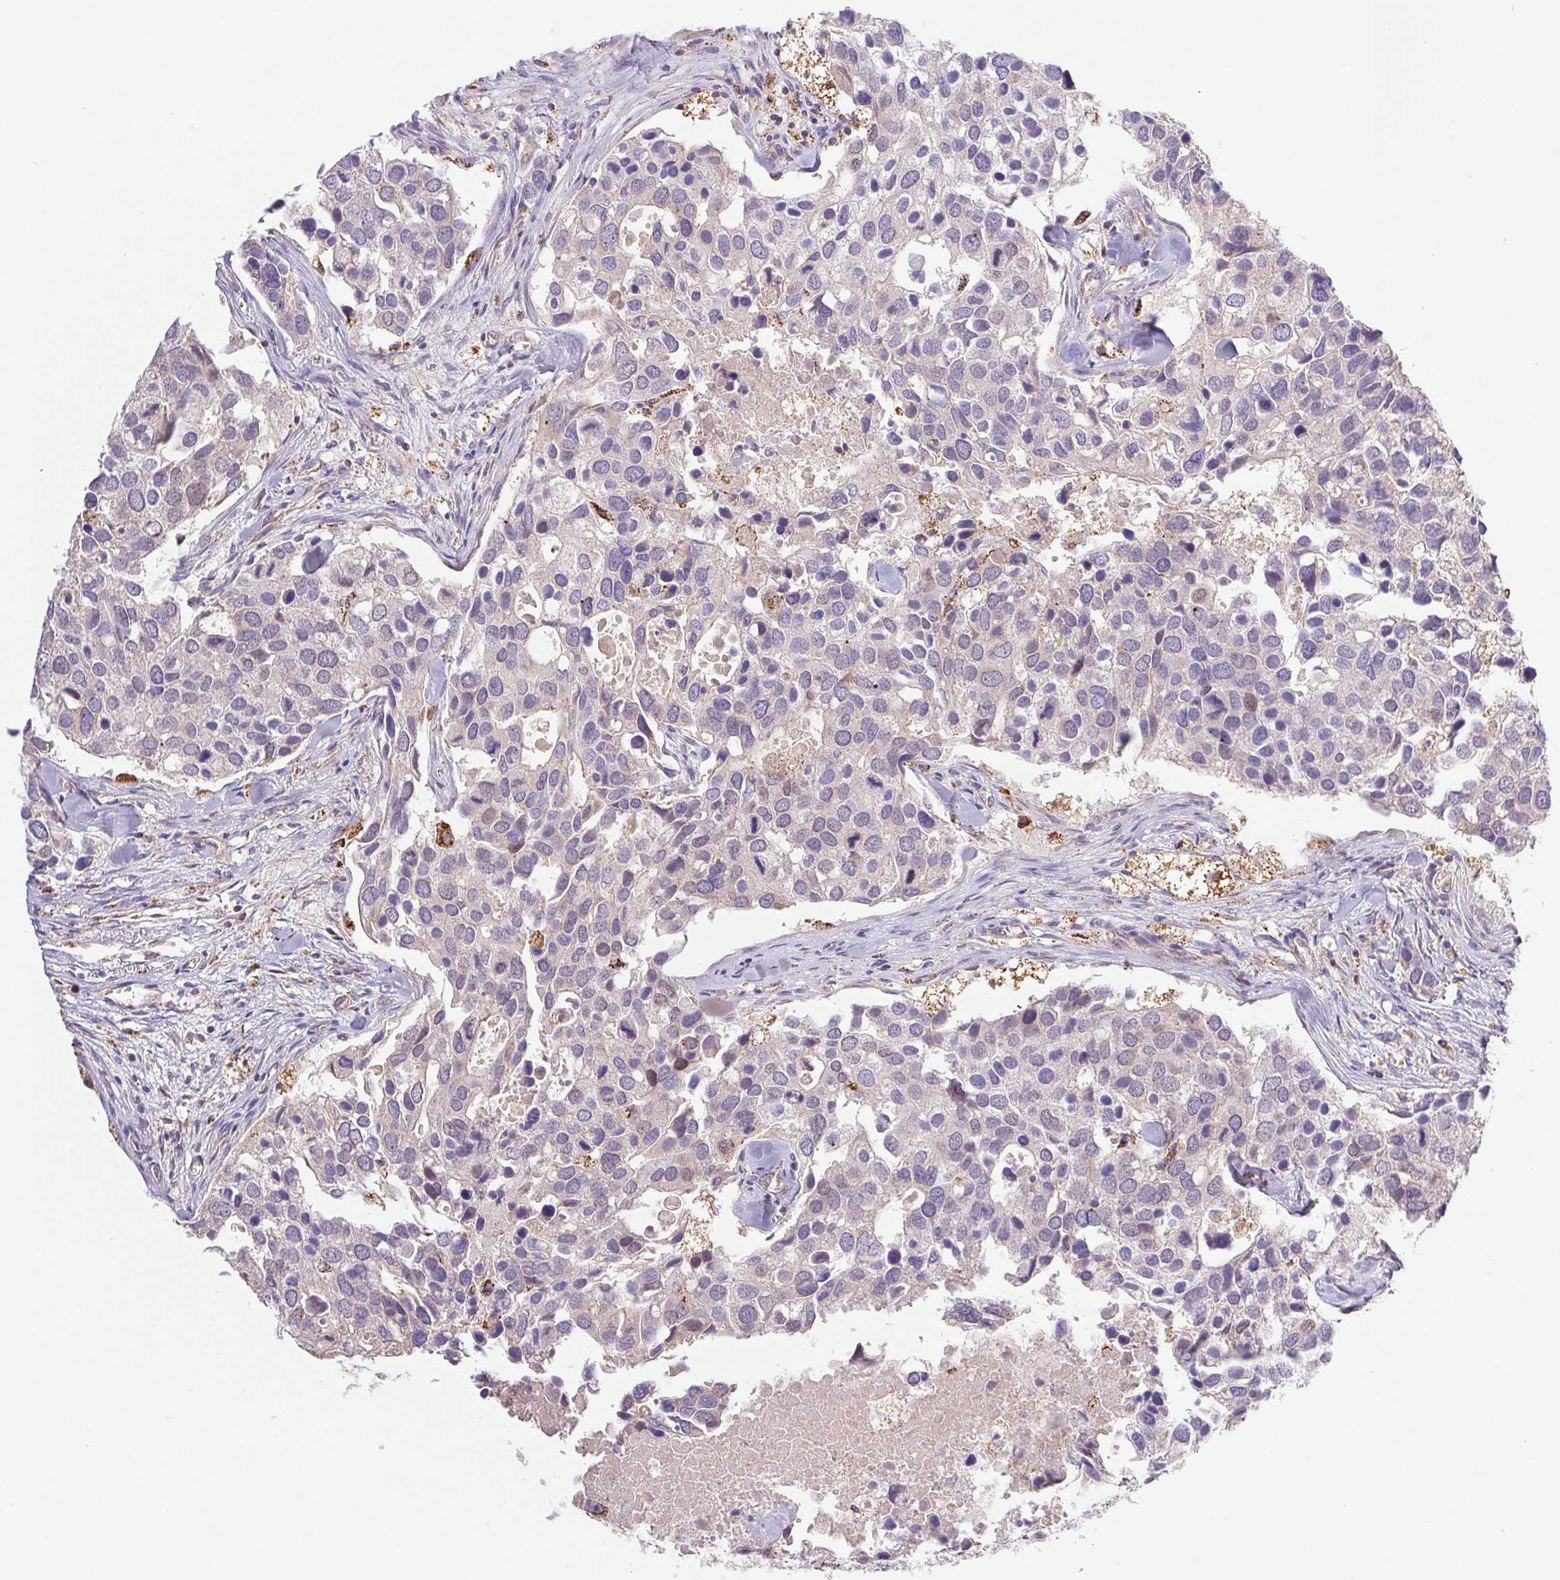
{"staining": {"intensity": "negative", "quantity": "none", "location": "none"}, "tissue": "breast cancer", "cell_type": "Tumor cells", "image_type": "cancer", "snomed": [{"axis": "morphology", "description": "Duct carcinoma"}, {"axis": "topography", "description": "Breast"}], "caption": "The micrograph shows no significant expression in tumor cells of breast infiltrating ductal carcinoma.", "gene": "EMC6", "patient": {"sex": "female", "age": 83}}